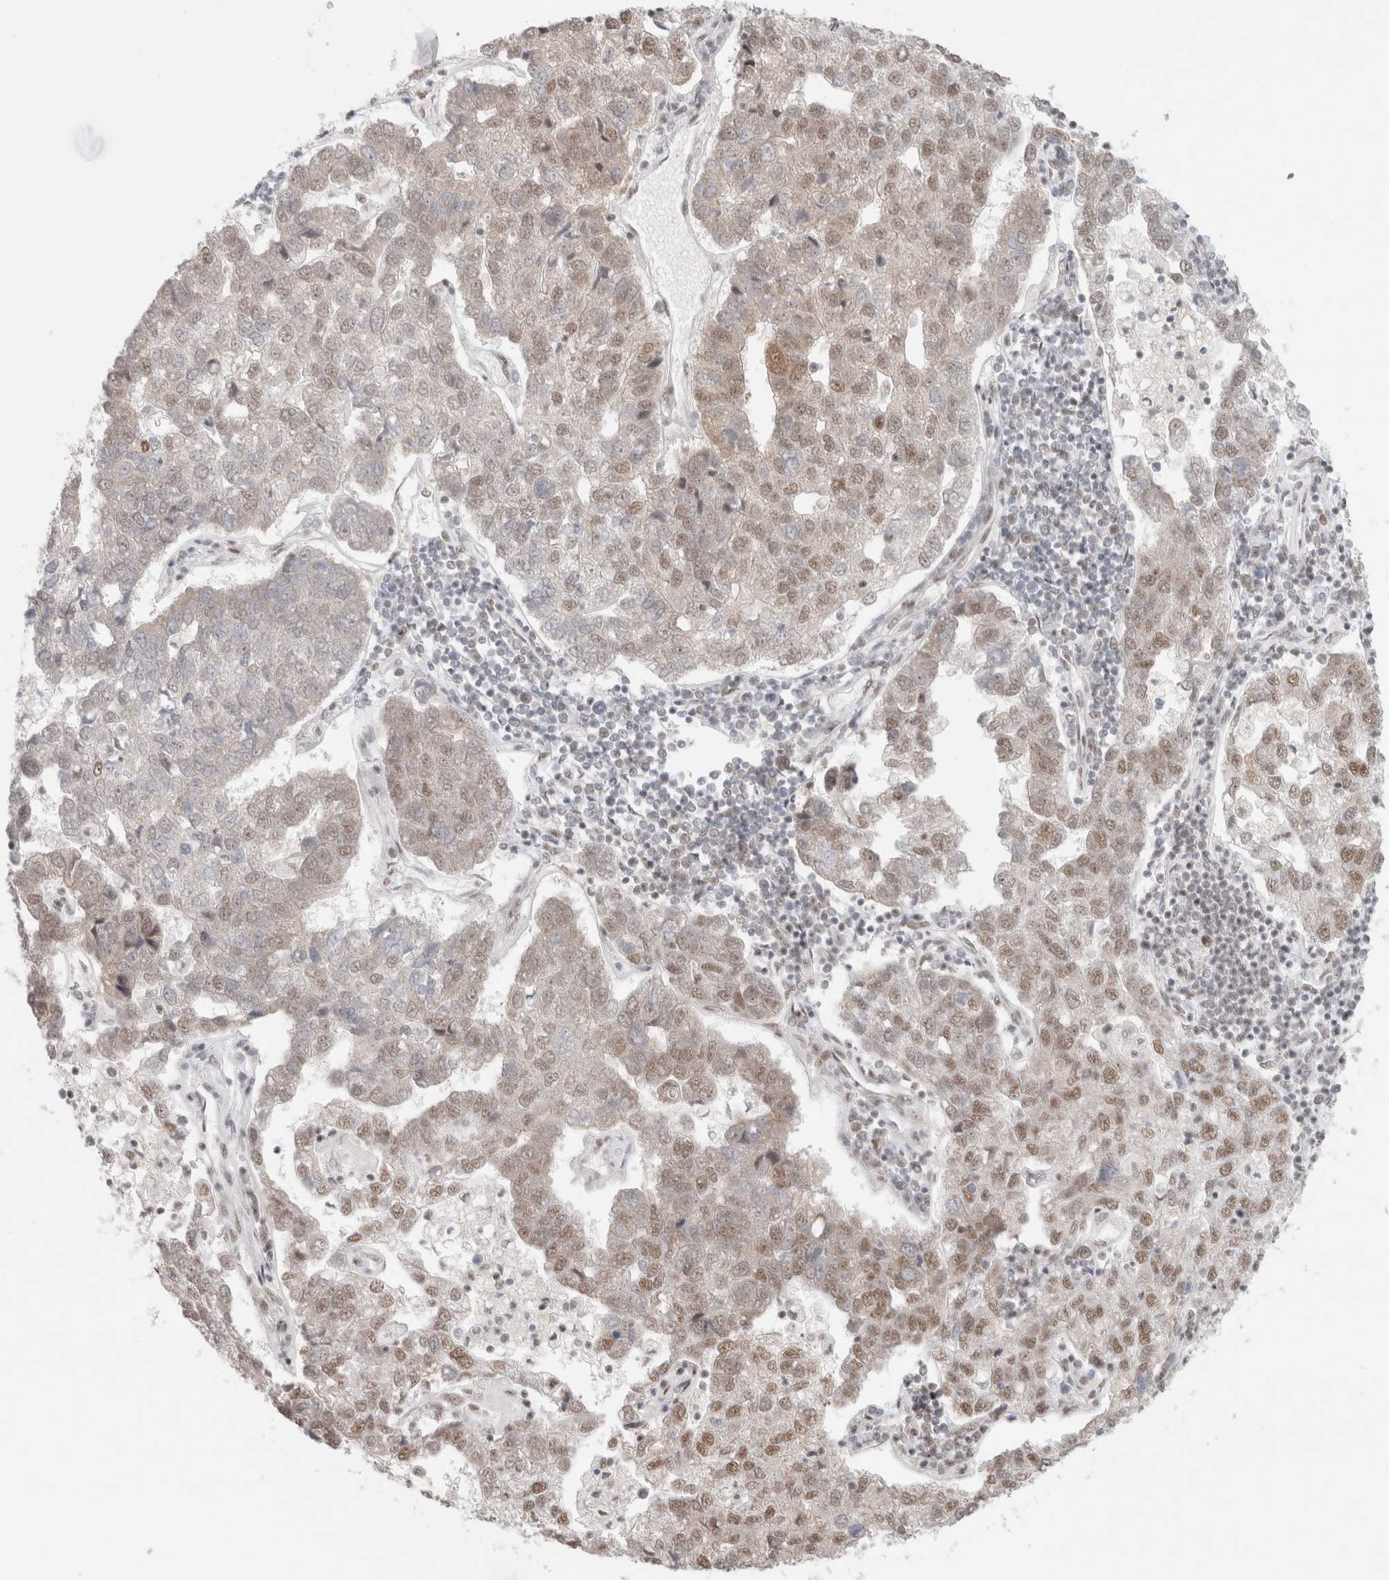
{"staining": {"intensity": "moderate", "quantity": ">75%", "location": "nuclear"}, "tissue": "pancreatic cancer", "cell_type": "Tumor cells", "image_type": "cancer", "snomed": [{"axis": "morphology", "description": "Adenocarcinoma, NOS"}, {"axis": "topography", "description": "Pancreas"}], "caption": "Immunohistochemistry (DAB (3,3'-diaminobenzidine)) staining of pancreatic cancer (adenocarcinoma) displays moderate nuclear protein positivity in approximately >75% of tumor cells. Ihc stains the protein in brown and the nuclei are stained blue.", "gene": "TRMT12", "patient": {"sex": "female", "age": 61}}